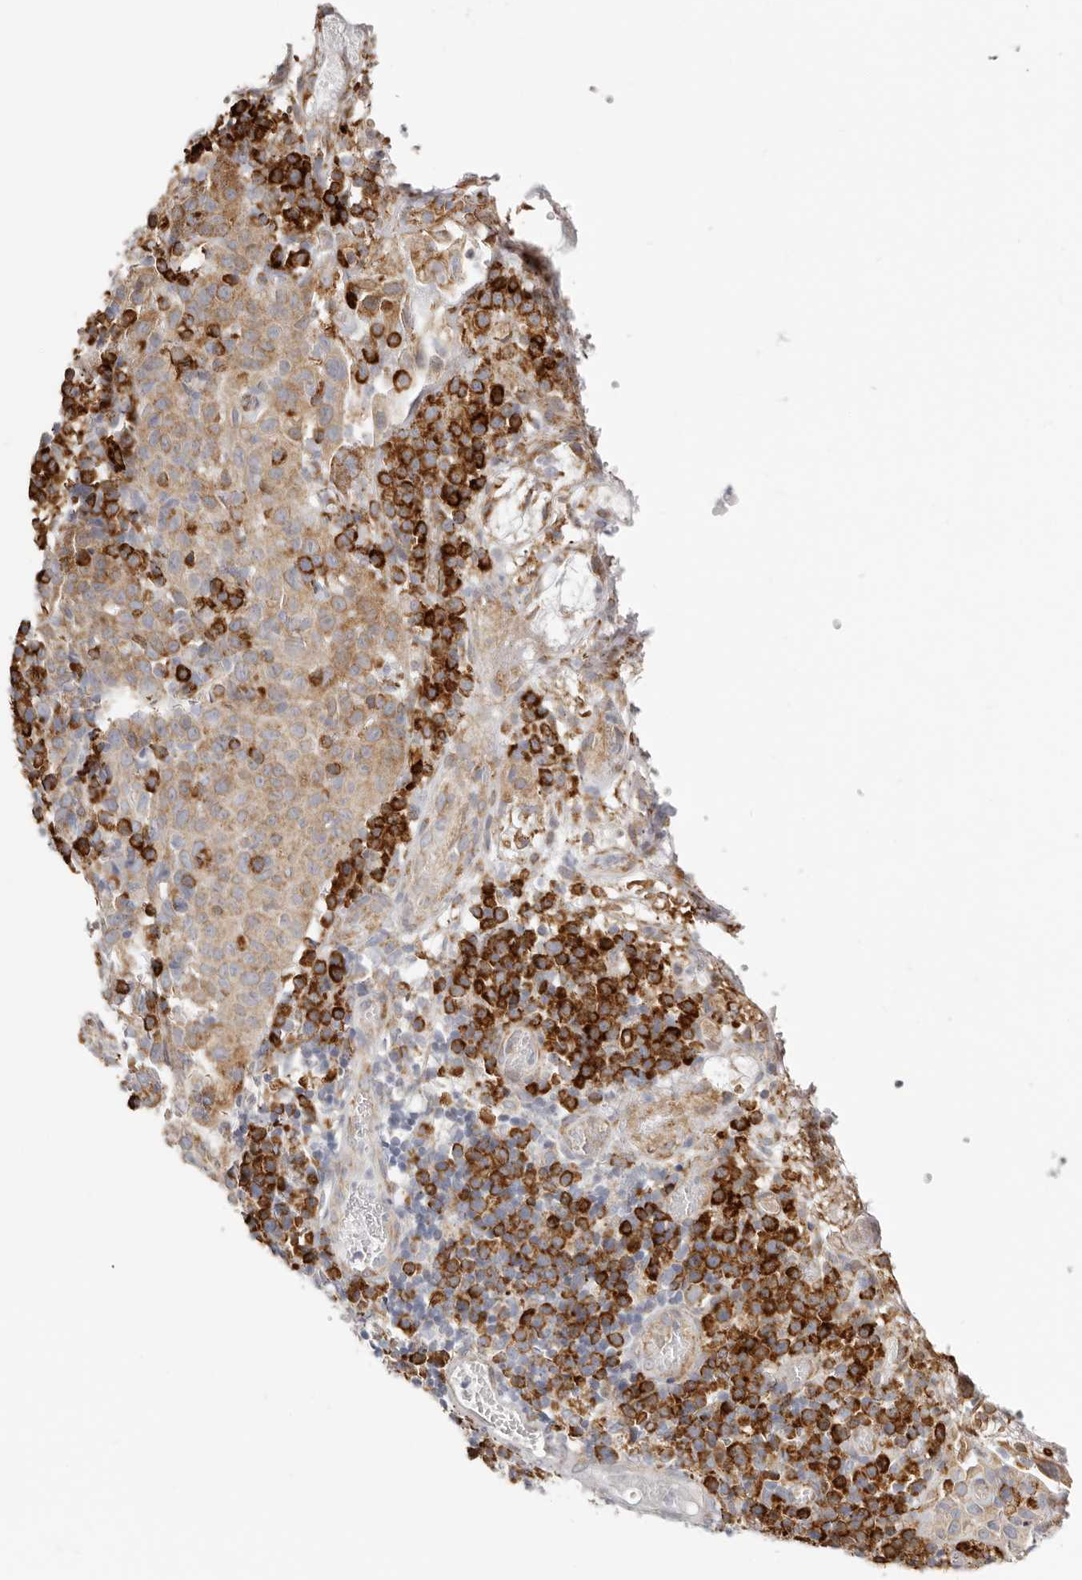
{"staining": {"intensity": "weak", "quantity": ">75%", "location": "cytoplasmic/membranous"}, "tissue": "cervical cancer", "cell_type": "Tumor cells", "image_type": "cancer", "snomed": [{"axis": "morphology", "description": "Squamous cell carcinoma, NOS"}, {"axis": "topography", "description": "Cervix"}], "caption": "Cervical cancer stained for a protein displays weak cytoplasmic/membranous positivity in tumor cells.", "gene": "IL32", "patient": {"sex": "female", "age": 46}}